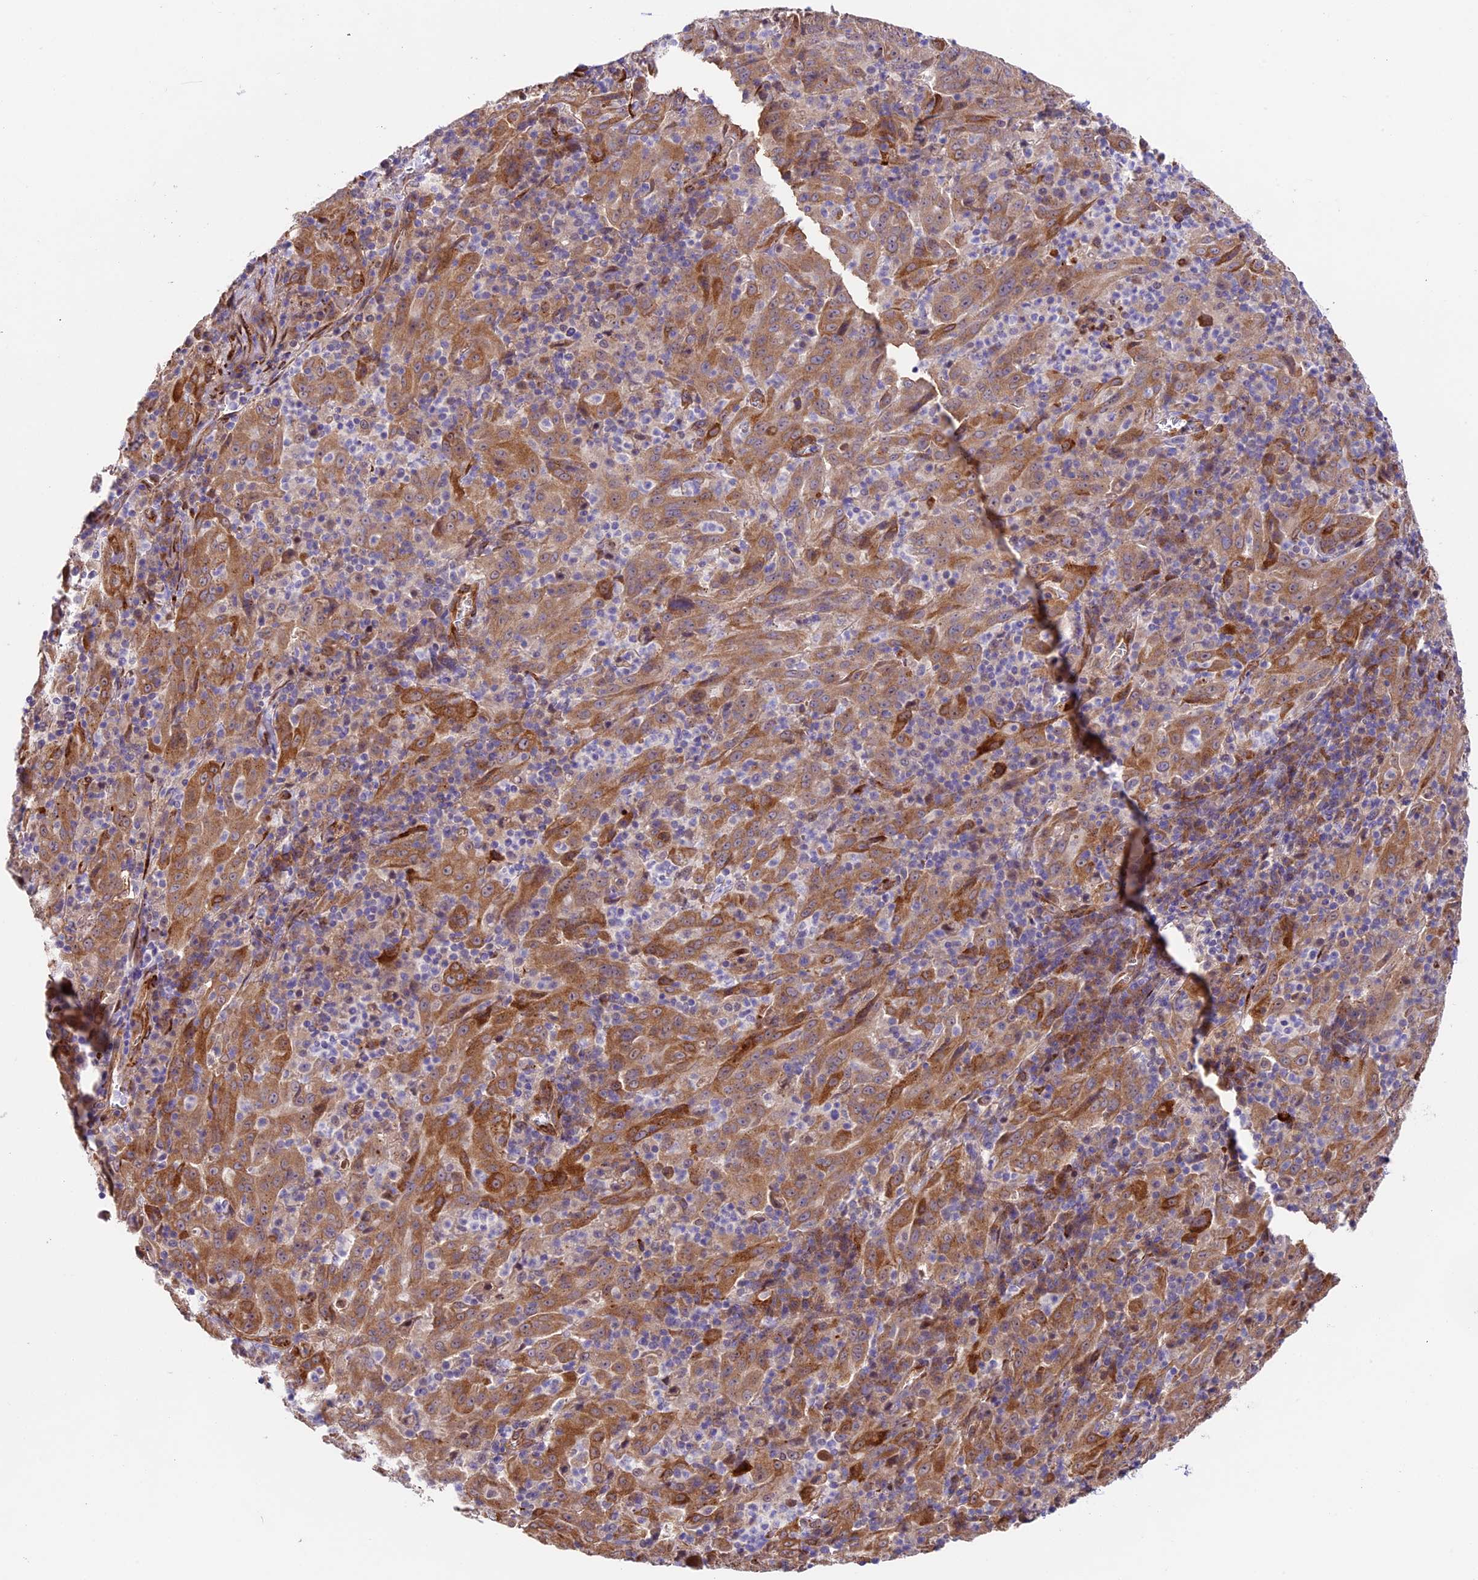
{"staining": {"intensity": "moderate", "quantity": ">75%", "location": "cytoplasmic/membranous"}, "tissue": "pancreatic cancer", "cell_type": "Tumor cells", "image_type": "cancer", "snomed": [{"axis": "morphology", "description": "Adenocarcinoma, NOS"}, {"axis": "topography", "description": "Pancreas"}], "caption": "About >75% of tumor cells in human adenocarcinoma (pancreatic) reveal moderate cytoplasmic/membranous protein expression as visualized by brown immunohistochemical staining.", "gene": "LSM7", "patient": {"sex": "male", "age": 63}}